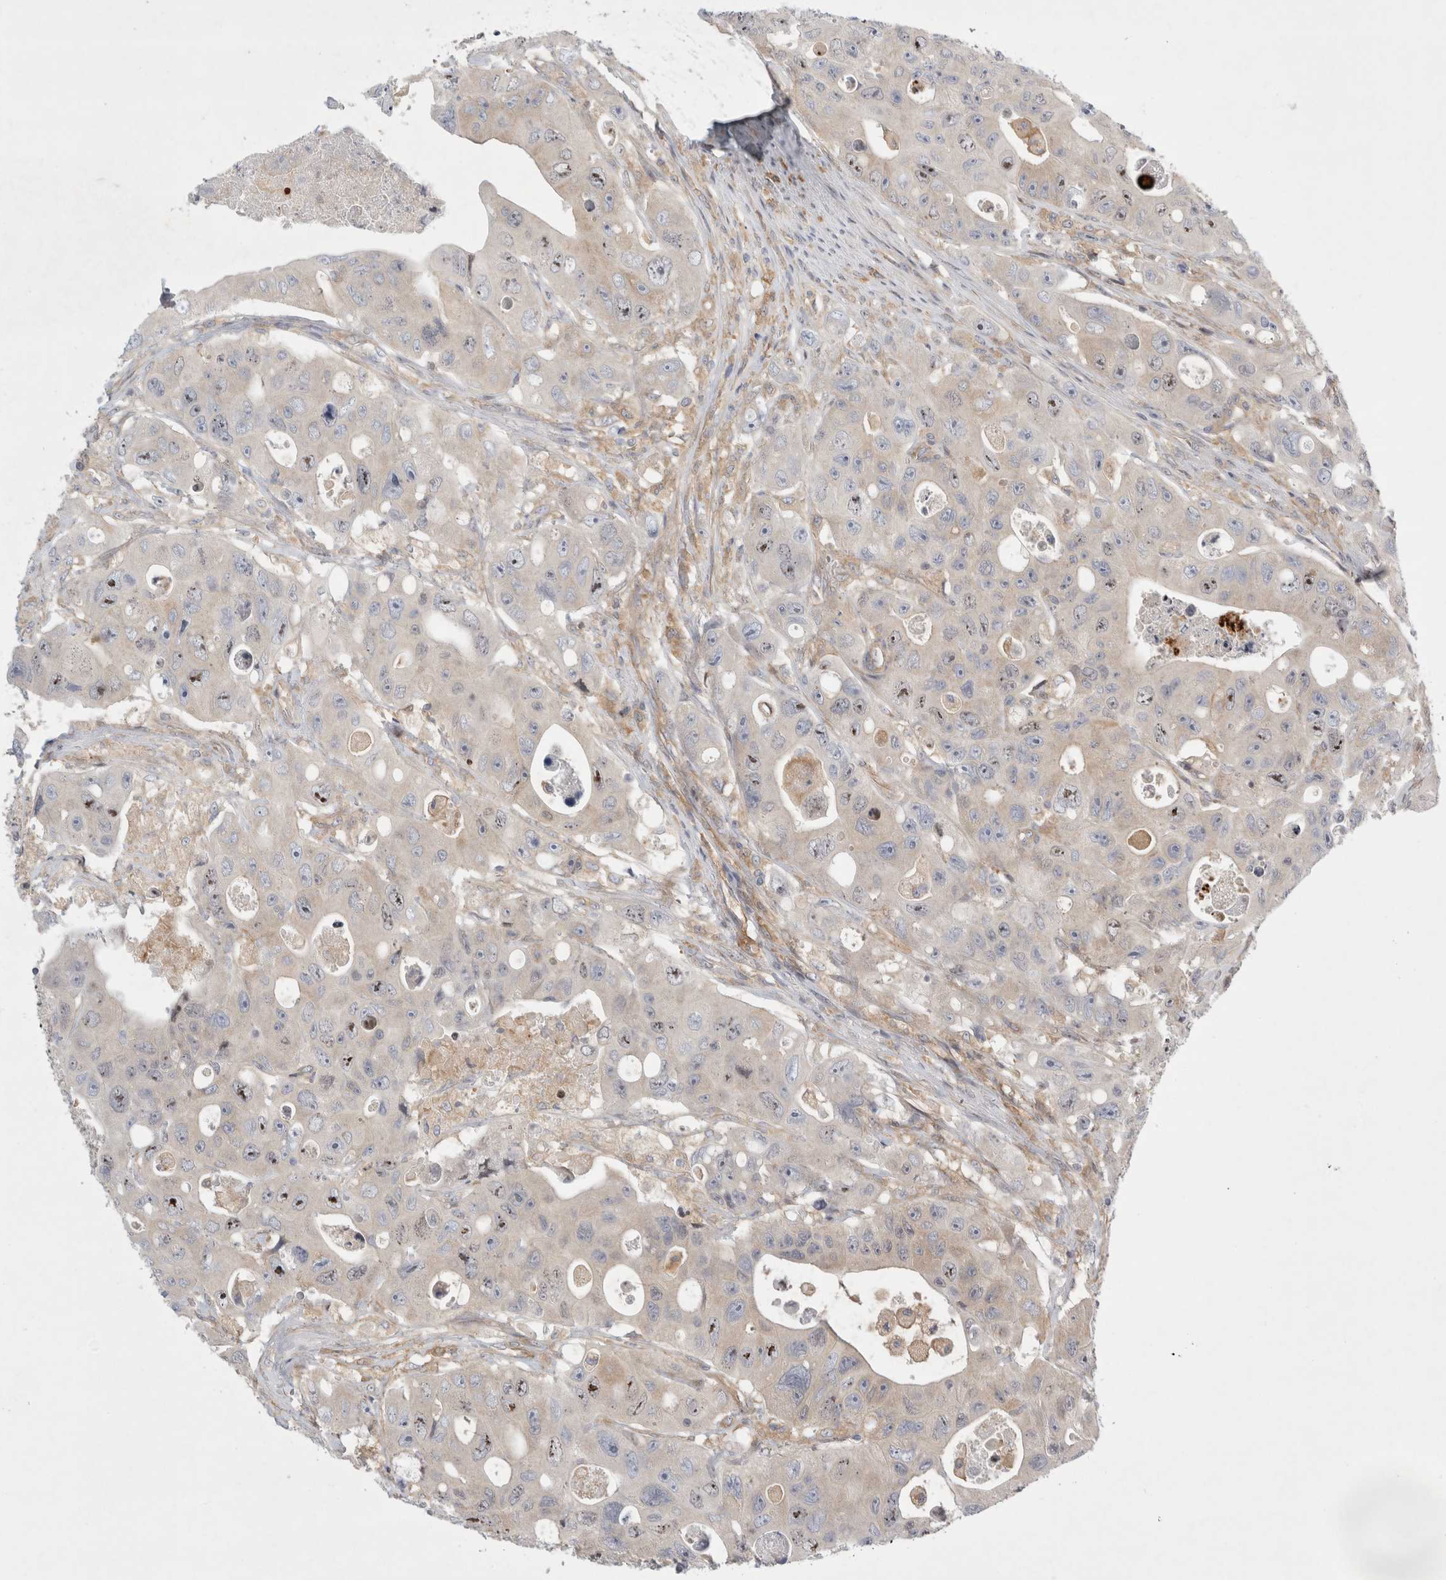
{"staining": {"intensity": "weak", "quantity": "<25%", "location": "cytoplasmic/membranous"}, "tissue": "colorectal cancer", "cell_type": "Tumor cells", "image_type": "cancer", "snomed": [{"axis": "morphology", "description": "Adenocarcinoma, NOS"}, {"axis": "topography", "description": "Colon"}], "caption": "High magnification brightfield microscopy of colorectal cancer (adenocarcinoma) stained with DAB (brown) and counterstained with hematoxylin (blue): tumor cells show no significant positivity.", "gene": "CDCA7L", "patient": {"sex": "female", "age": 46}}